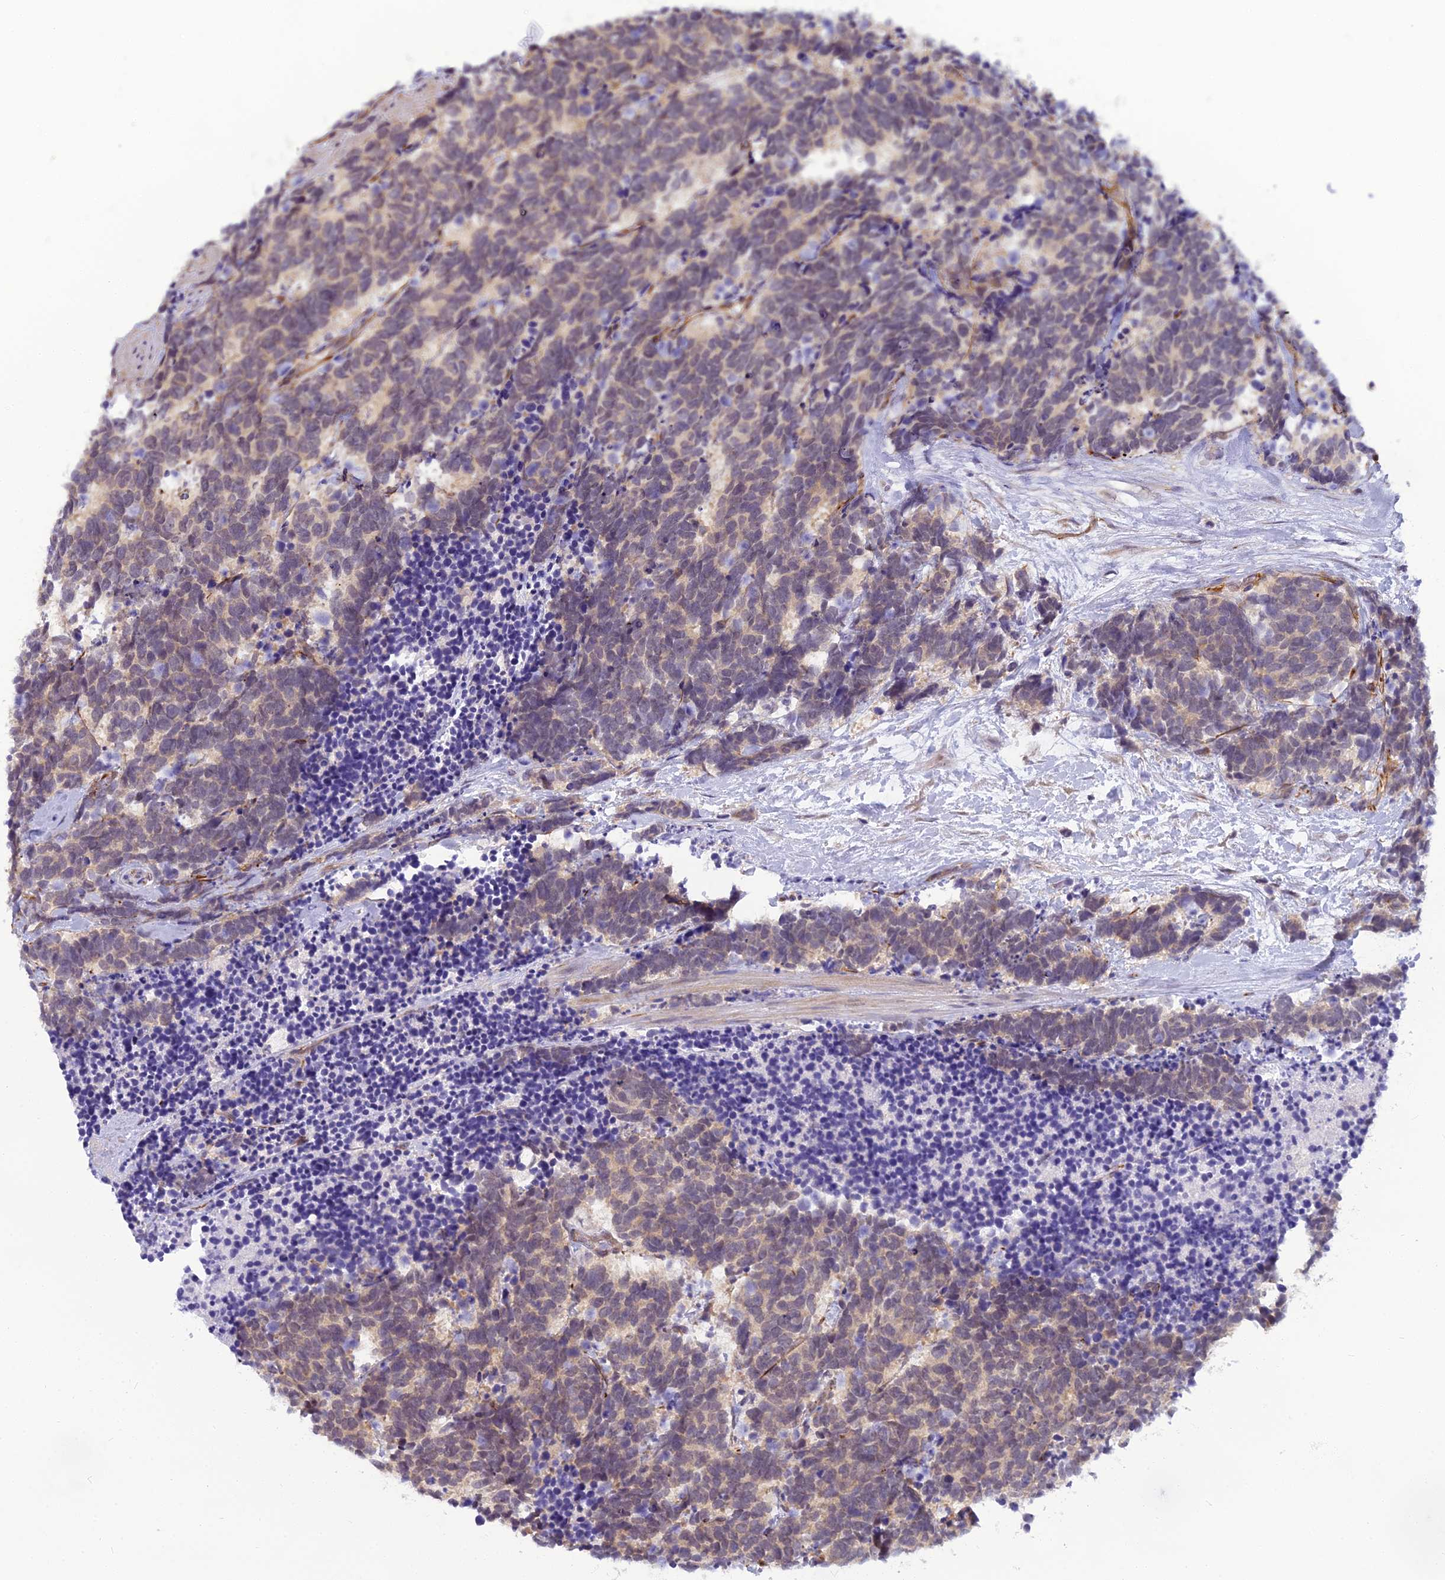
{"staining": {"intensity": "weak", "quantity": "25%-75%", "location": "cytoplasmic/membranous,nuclear"}, "tissue": "carcinoid", "cell_type": "Tumor cells", "image_type": "cancer", "snomed": [{"axis": "morphology", "description": "Carcinoma, NOS"}, {"axis": "morphology", "description": "Carcinoid, malignant, NOS"}, {"axis": "topography", "description": "Prostate"}], "caption": "An image of human carcinoma stained for a protein shows weak cytoplasmic/membranous and nuclear brown staining in tumor cells.", "gene": "RGL3", "patient": {"sex": "male", "age": 57}}